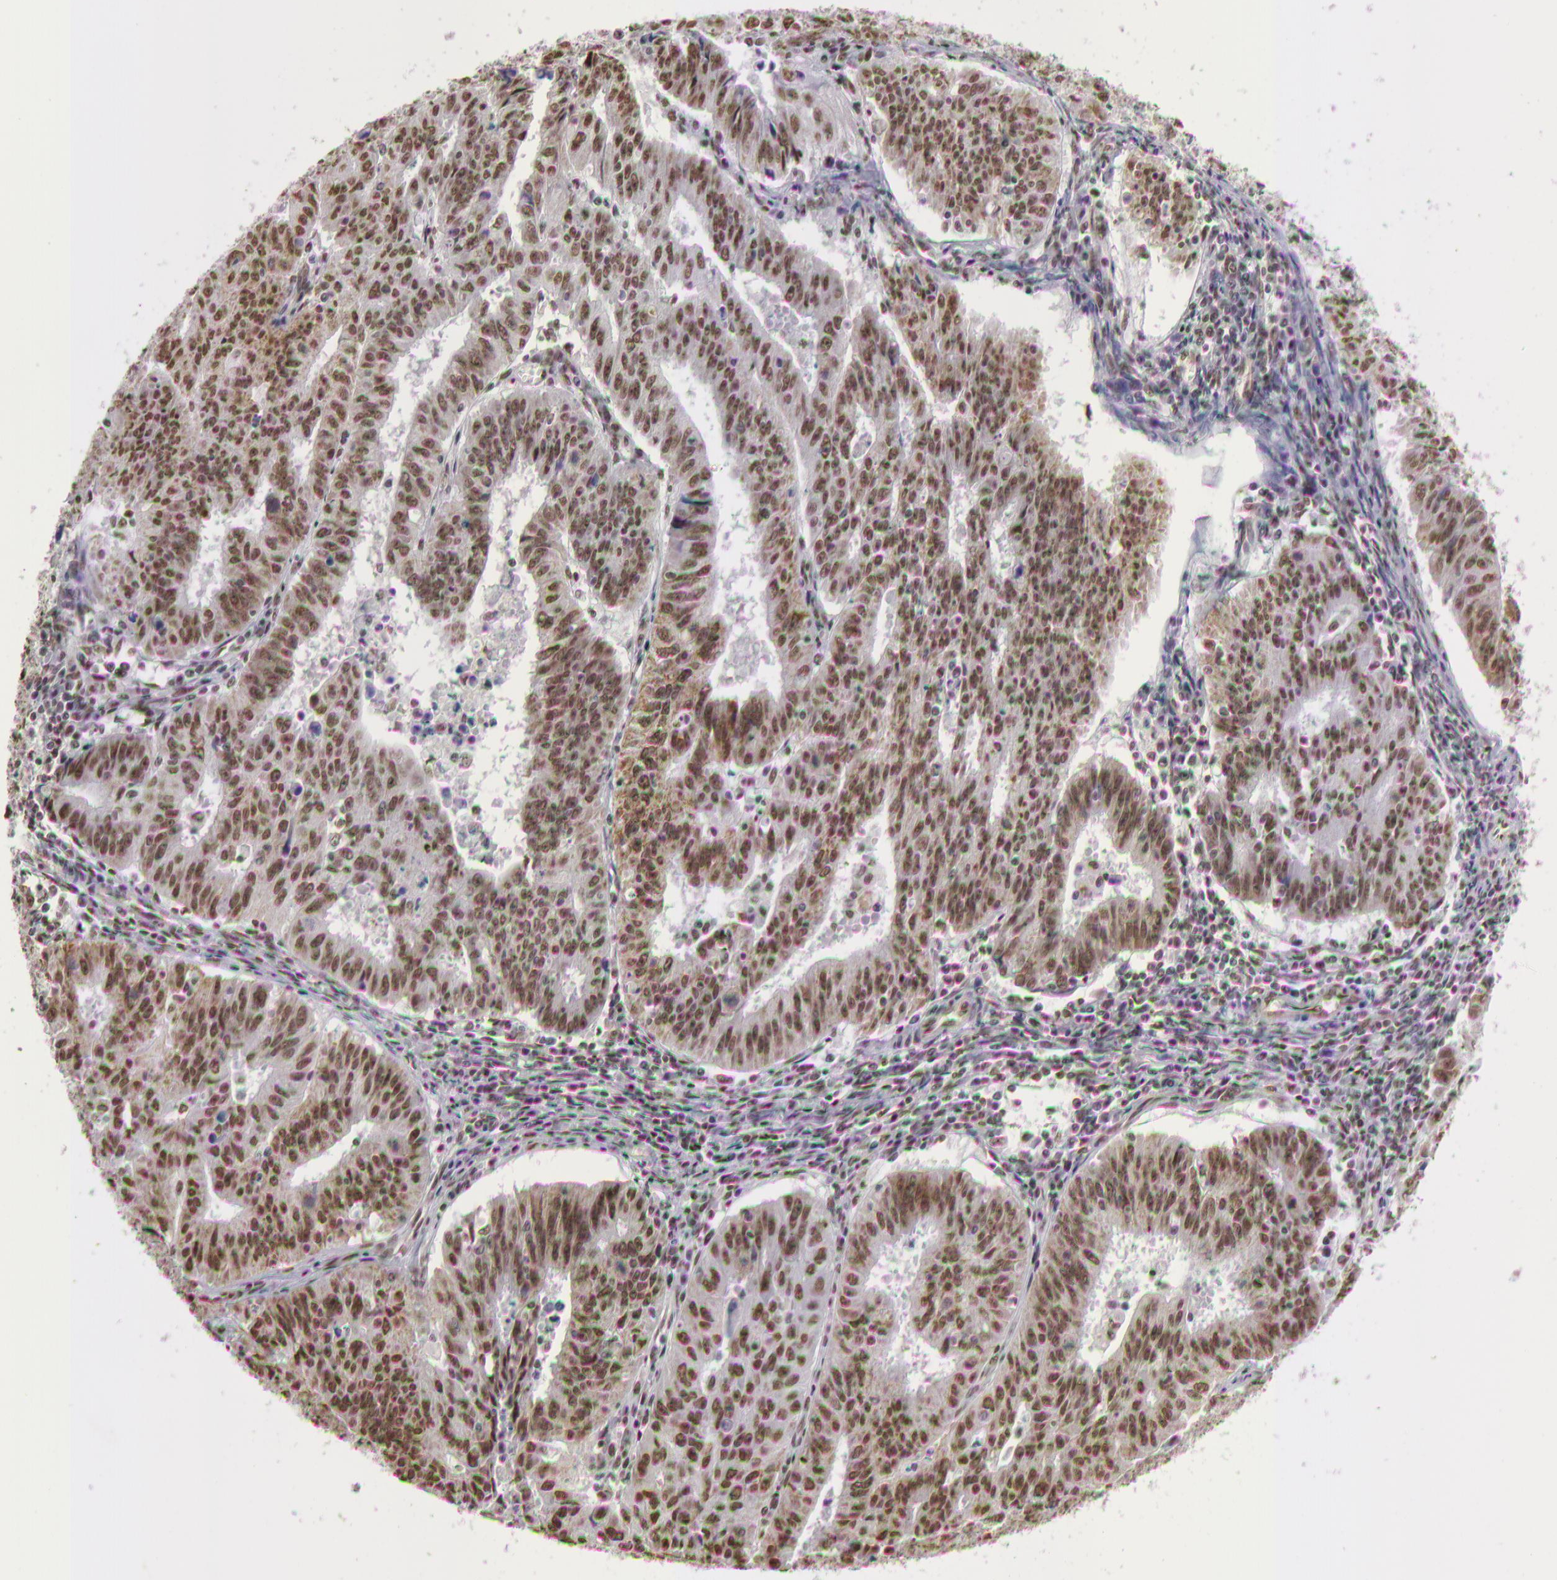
{"staining": {"intensity": "moderate", "quantity": "25%-75%", "location": "nuclear"}, "tissue": "endometrial cancer", "cell_type": "Tumor cells", "image_type": "cancer", "snomed": [{"axis": "morphology", "description": "Adenocarcinoma, NOS"}, {"axis": "topography", "description": "Endometrium"}], "caption": "The micrograph displays staining of endometrial adenocarcinoma, revealing moderate nuclear protein expression (brown color) within tumor cells. (DAB = brown stain, brightfield microscopy at high magnification).", "gene": "VRTN", "patient": {"sex": "female", "age": 42}}